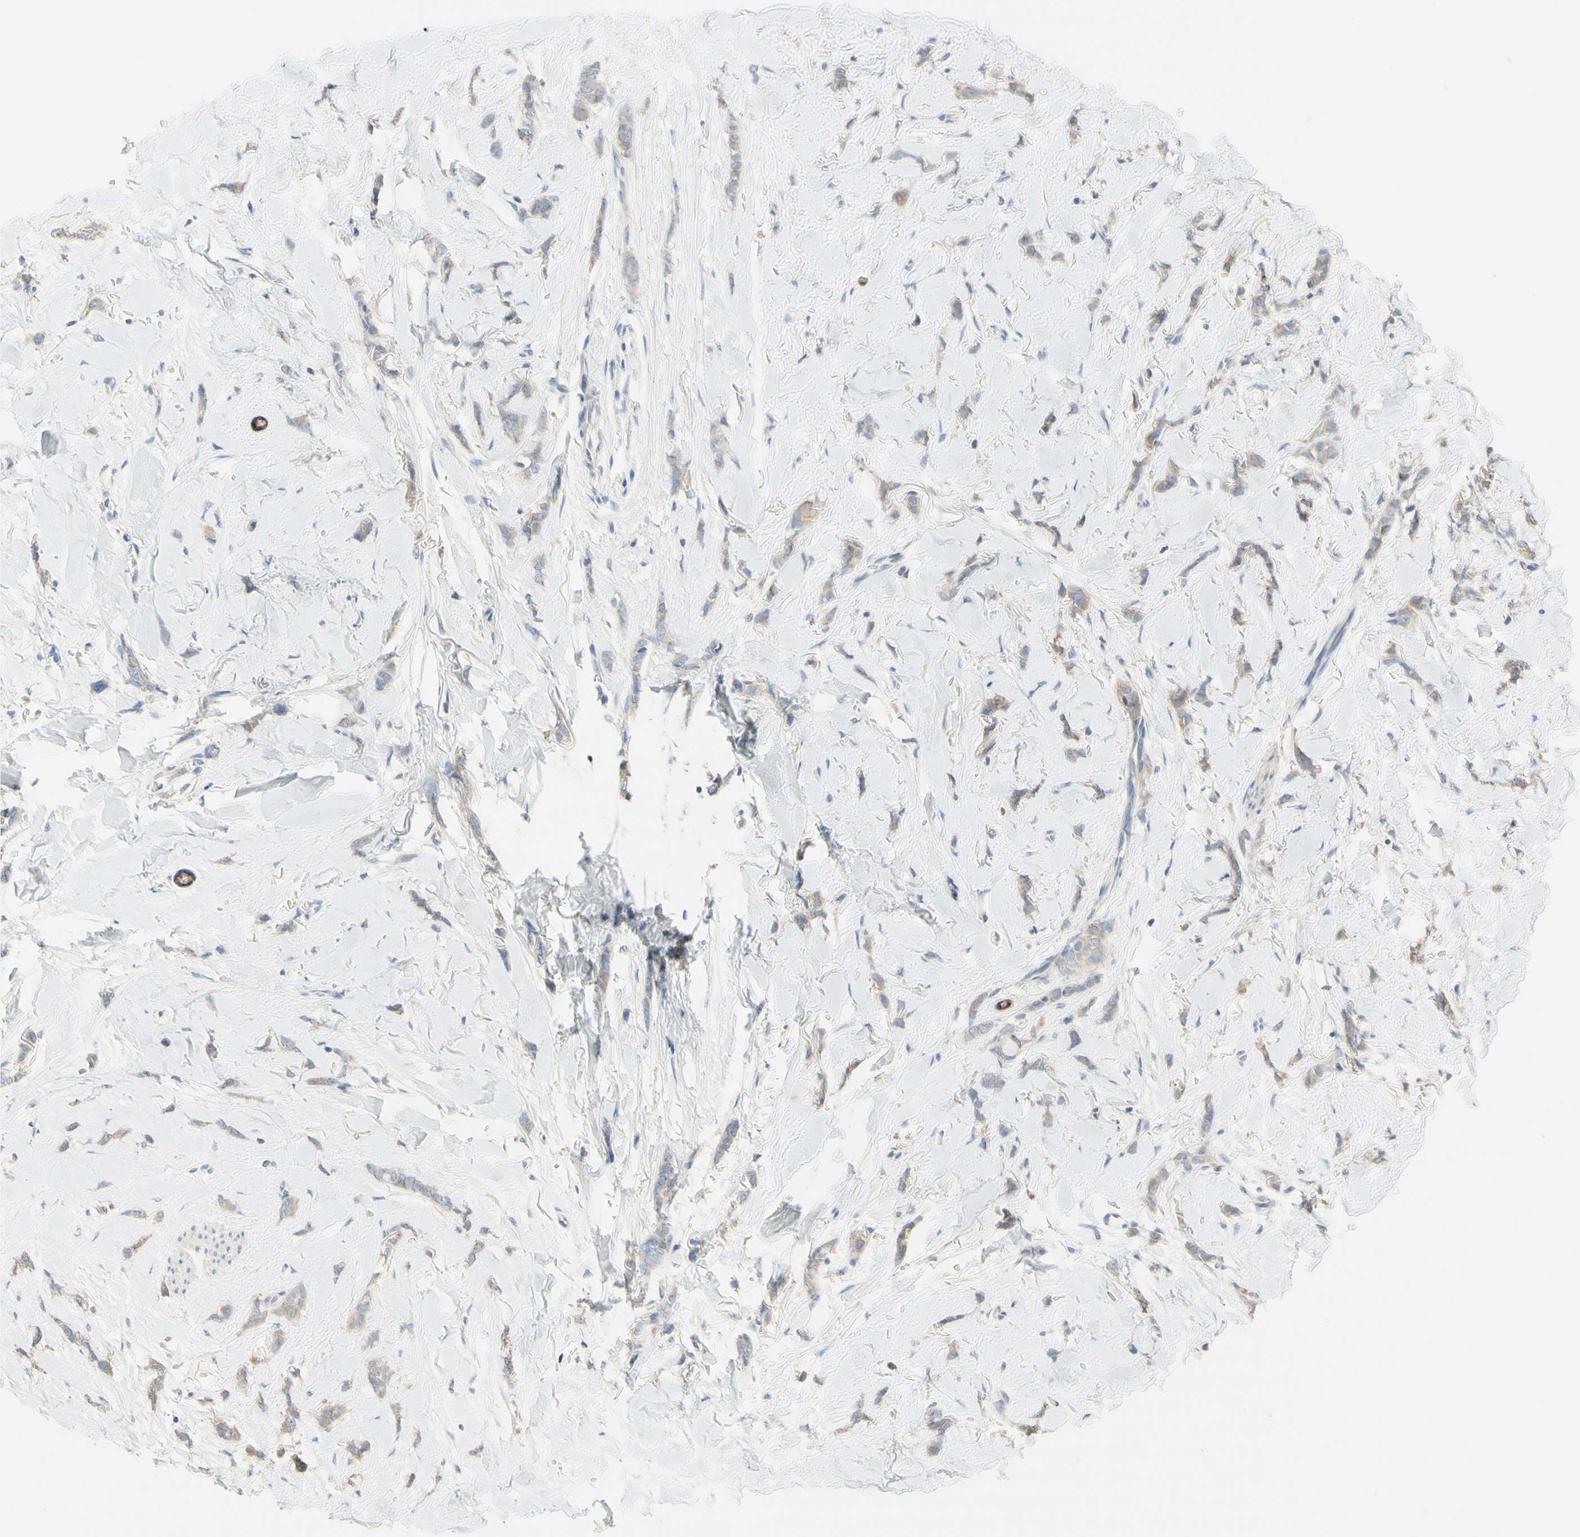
{"staining": {"intensity": "weak", "quantity": ">75%", "location": "cytoplasmic/membranous"}, "tissue": "breast cancer", "cell_type": "Tumor cells", "image_type": "cancer", "snomed": [{"axis": "morphology", "description": "Lobular carcinoma"}, {"axis": "topography", "description": "Skin"}, {"axis": "topography", "description": "Breast"}], "caption": "Breast cancer (lobular carcinoma) stained with immunohistochemistry reveals weak cytoplasmic/membranous positivity in about >75% of tumor cells. The protein of interest is shown in brown color, while the nuclei are stained blue.", "gene": "NECTIN4", "patient": {"sex": "female", "age": 46}}